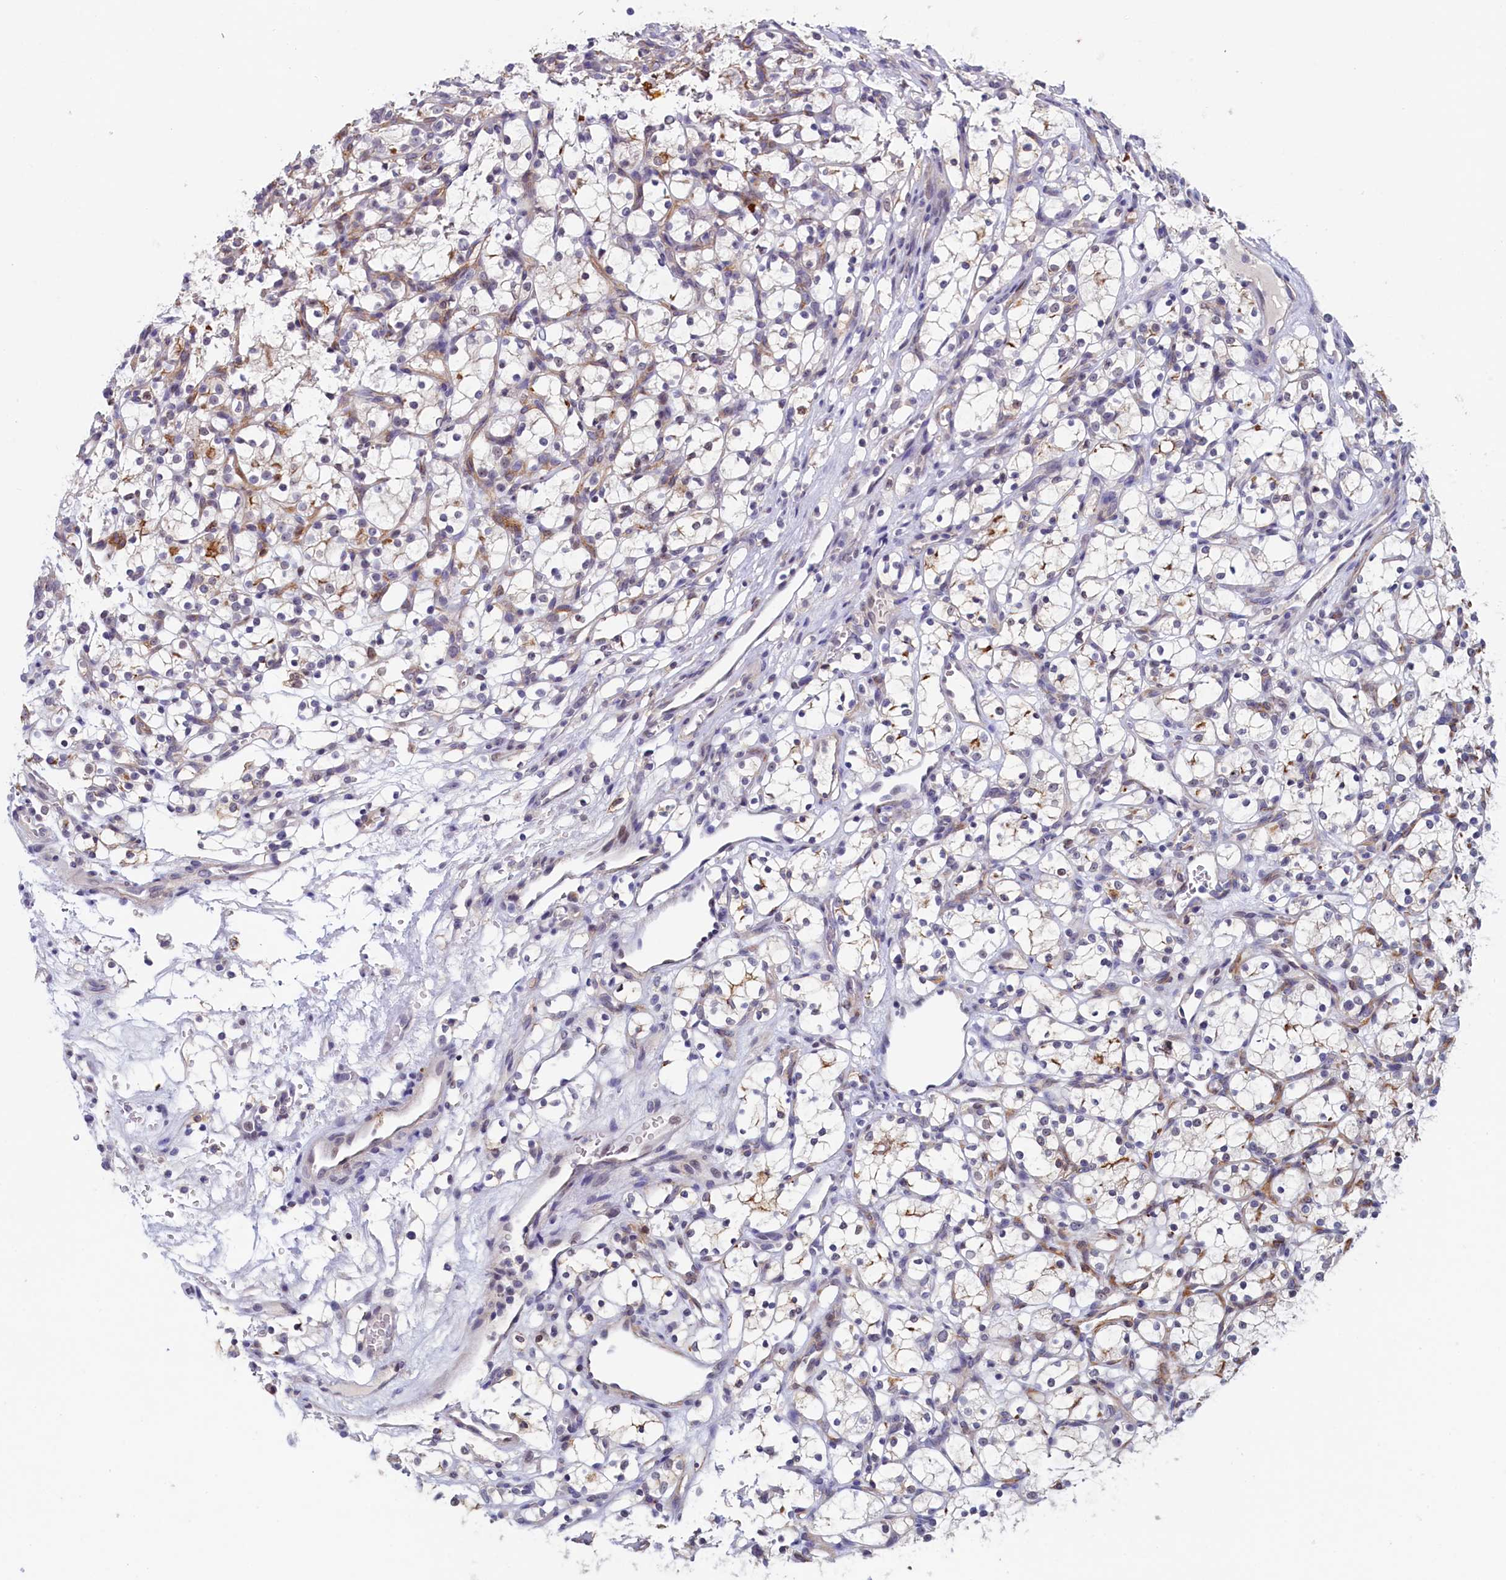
{"staining": {"intensity": "negative", "quantity": "none", "location": "none"}, "tissue": "renal cancer", "cell_type": "Tumor cells", "image_type": "cancer", "snomed": [{"axis": "morphology", "description": "Adenocarcinoma, NOS"}, {"axis": "topography", "description": "Kidney"}], "caption": "Immunohistochemical staining of renal cancer (adenocarcinoma) demonstrates no significant positivity in tumor cells.", "gene": "PACSIN3", "patient": {"sex": "female", "age": 69}}